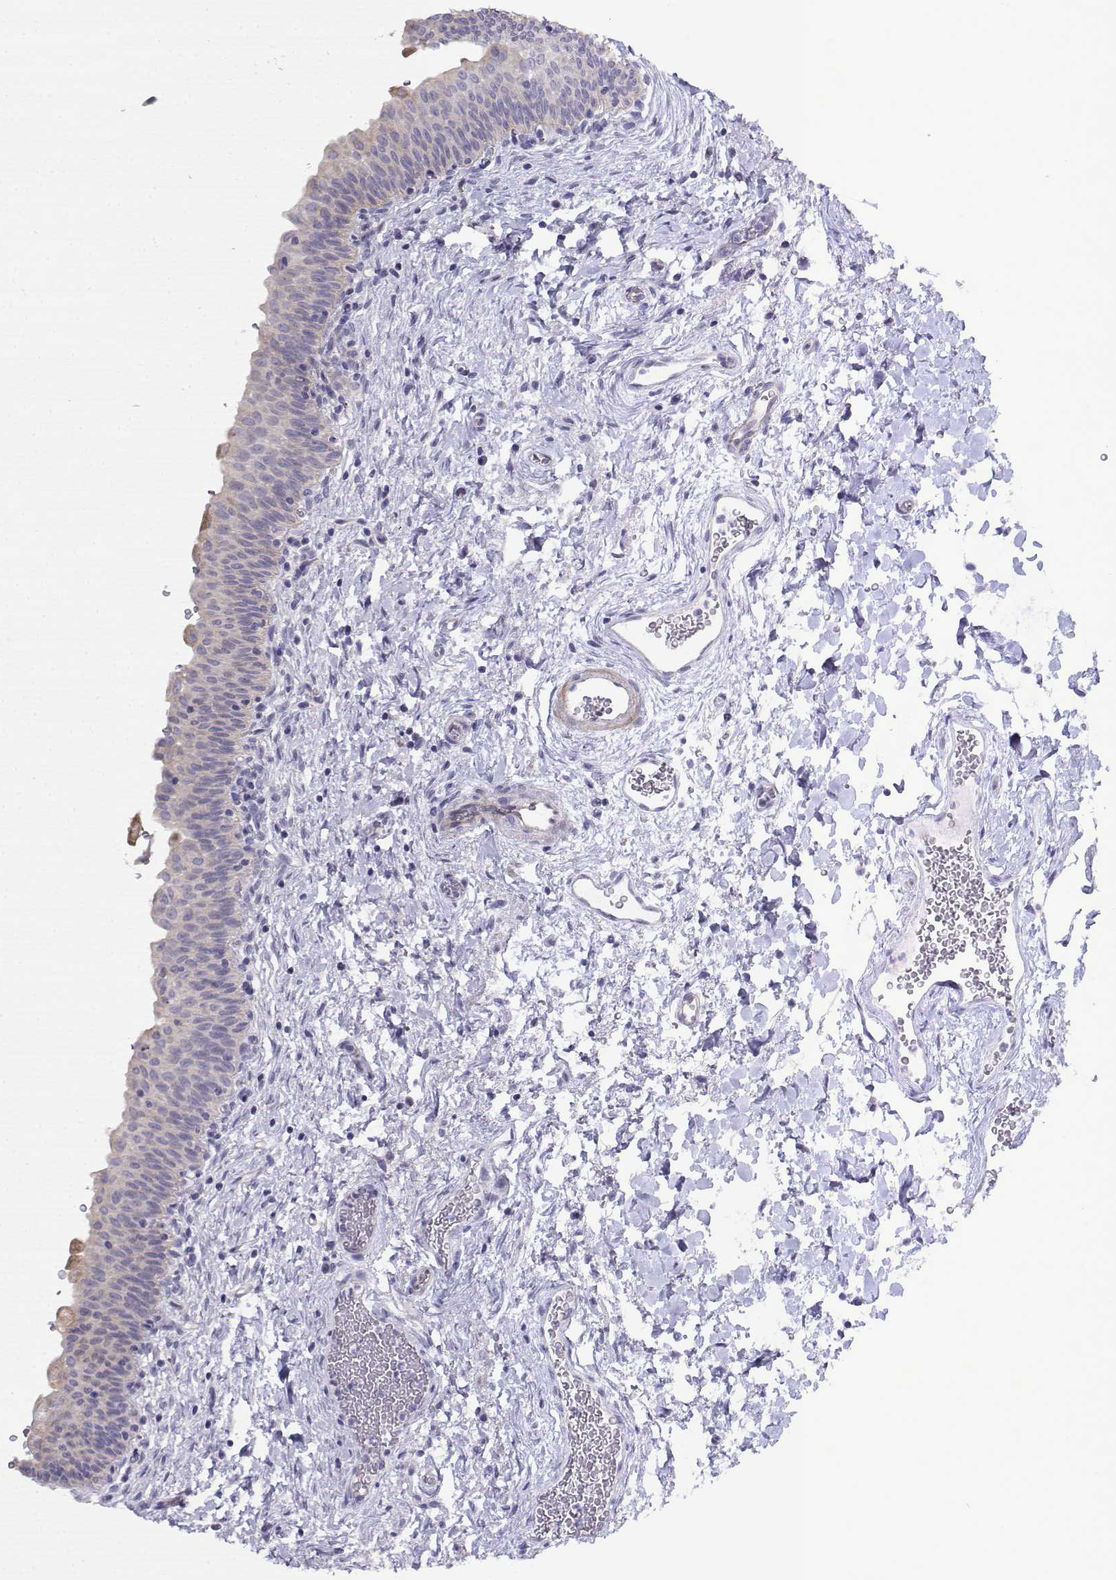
{"staining": {"intensity": "negative", "quantity": "none", "location": "none"}, "tissue": "urinary bladder", "cell_type": "Urothelial cells", "image_type": "normal", "snomed": [{"axis": "morphology", "description": "Normal tissue, NOS"}, {"axis": "topography", "description": "Urinary bladder"}], "caption": "Human urinary bladder stained for a protein using IHC reveals no staining in urothelial cells.", "gene": "NOS1AP", "patient": {"sex": "male", "age": 56}}